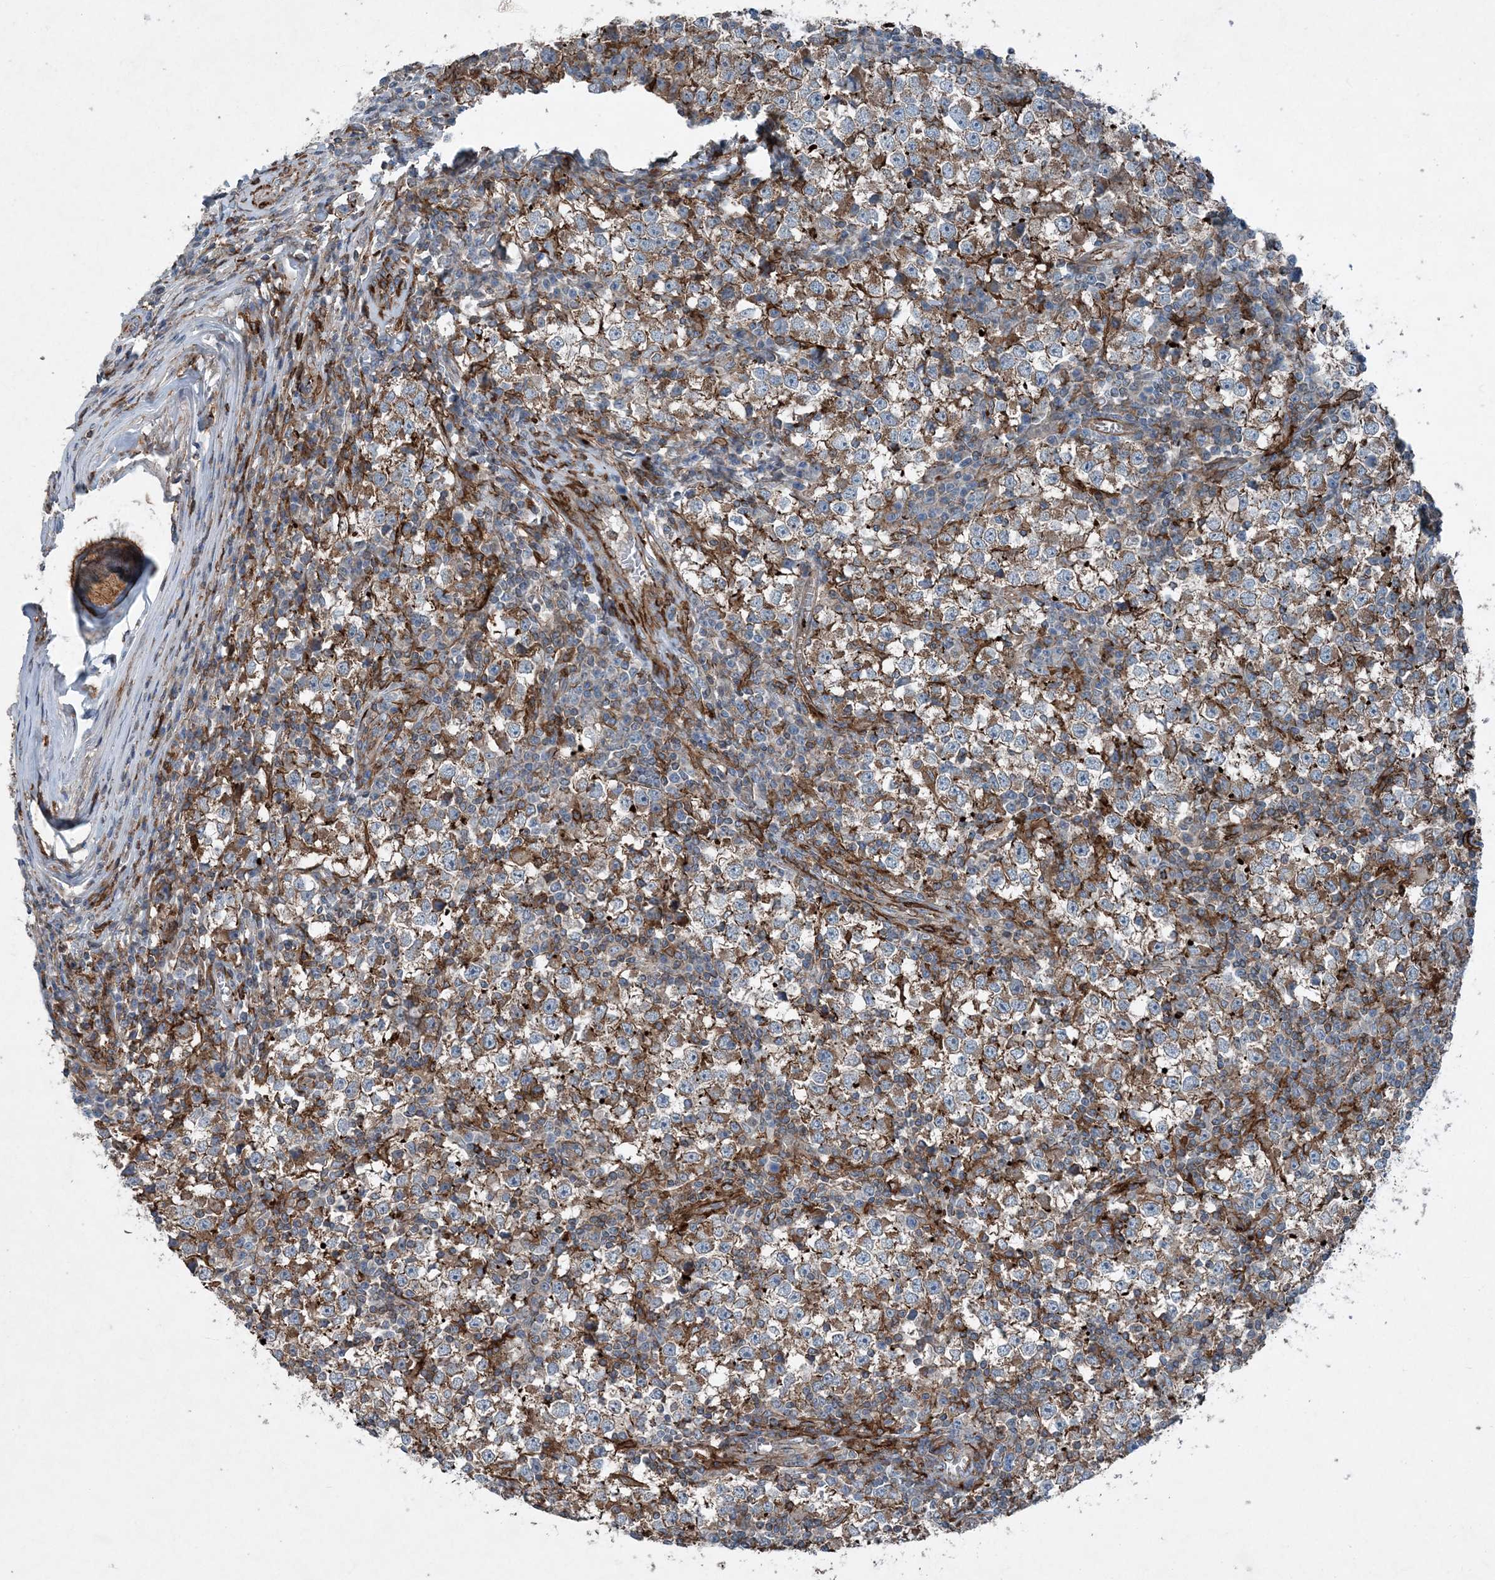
{"staining": {"intensity": "moderate", "quantity": "25%-75%", "location": "cytoplasmic/membranous"}, "tissue": "testis cancer", "cell_type": "Tumor cells", "image_type": "cancer", "snomed": [{"axis": "morphology", "description": "Seminoma, NOS"}, {"axis": "topography", "description": "Testis"}], "caption": "Testis cancer (seminoma) stained with a brown dye shows moderate cytoplasmic/membranous positive expression in about 25%-75% of tumor cells.", "gene": "DGUOK", "patient": {"sex": "male", "age": 65}}